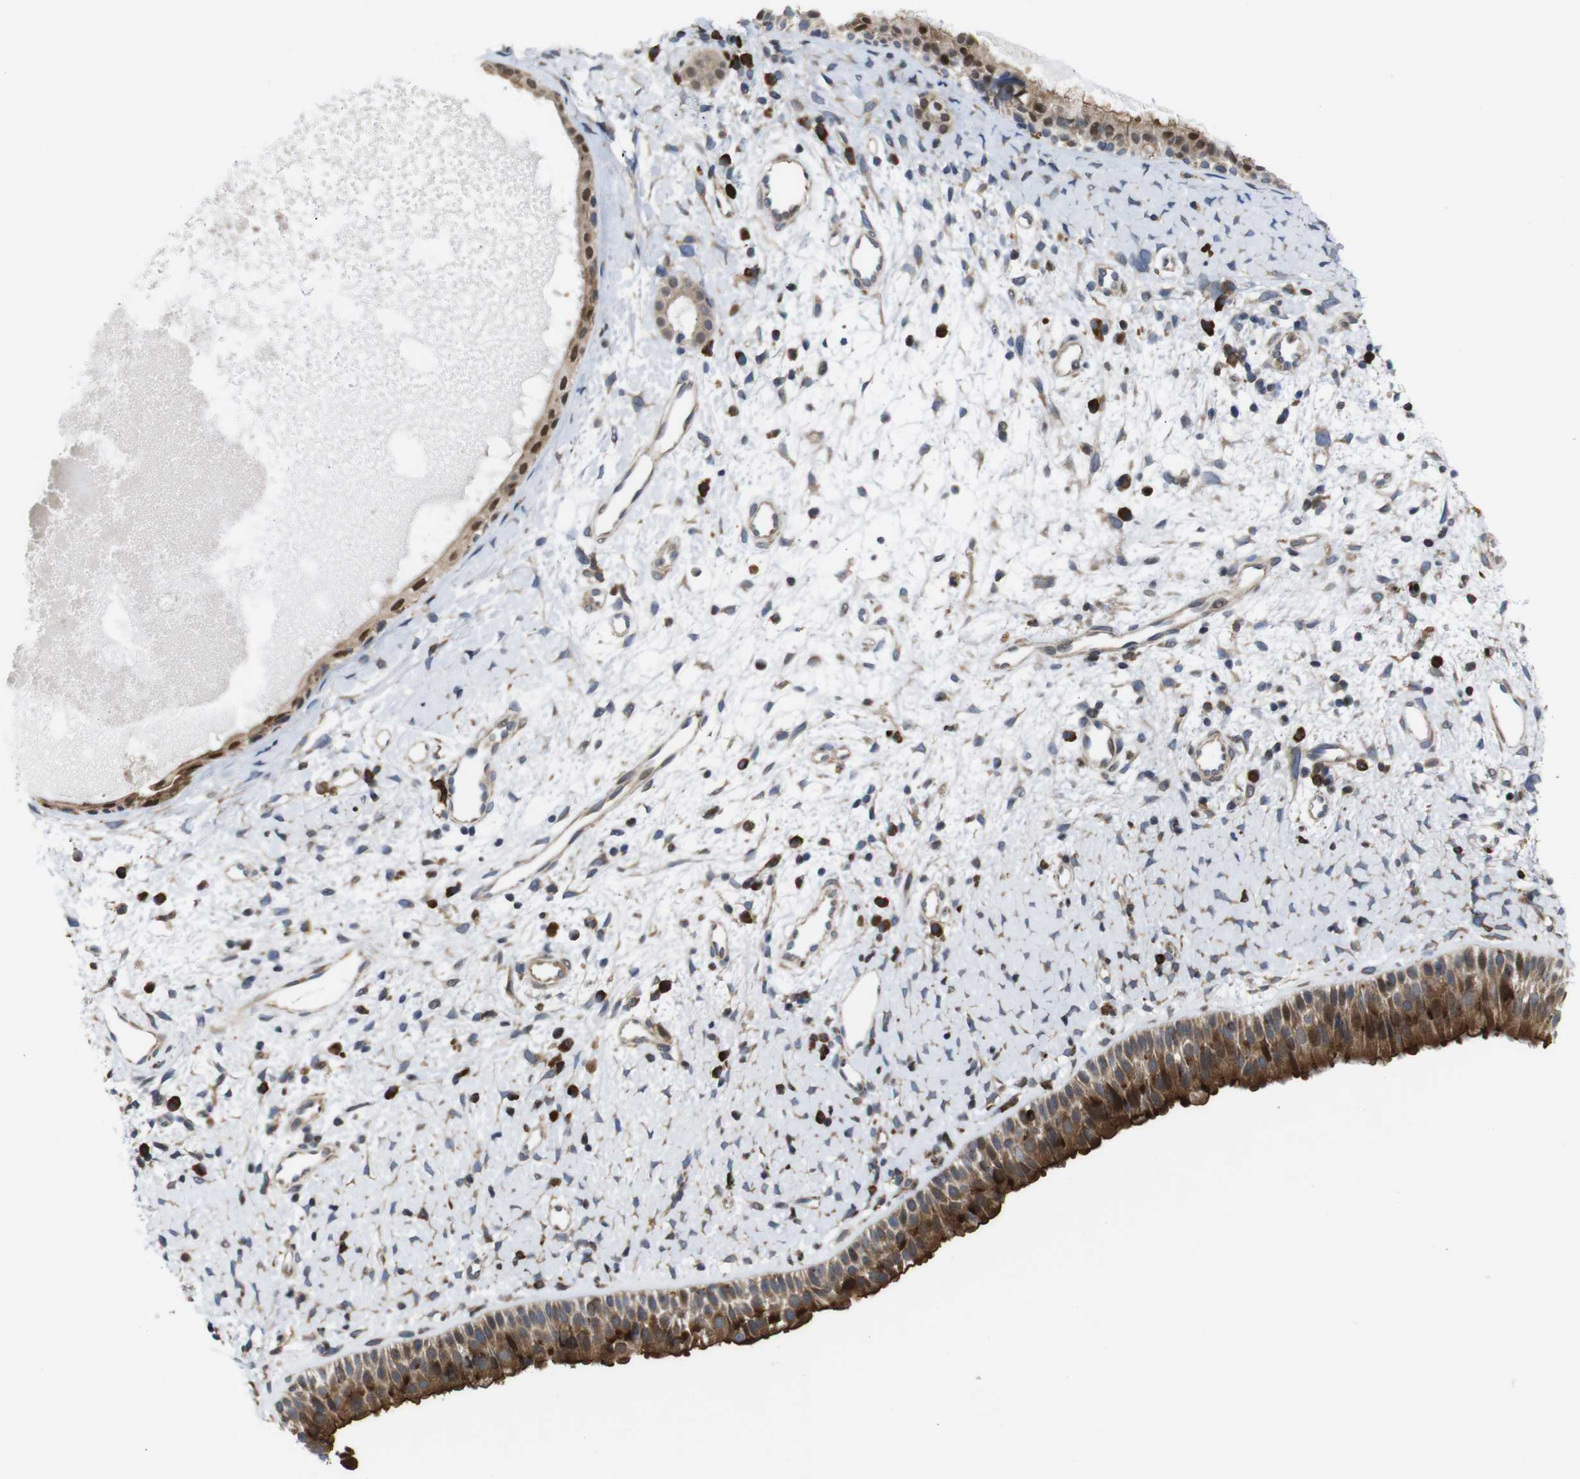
{"staining": {"intensity": "moderate", "quantity": ">75%", "location": "cytoplasmic/membranous,nuclear"}, "tissue": "nasopharynx", "cell_type": "Respiratory epithelial cells", "image_type": "normal", "snomed": [{"axis": "morphology", "description": "Normal tissue, NOS"}, {"axis": "topography", "description": "Nasopharynx"}], "caption": "Immunohistochemical staining of unremarkable human nasopharynx reveals >75% levels of moderate cytoplasmic/membranous,nuclear protein positivity in about >75% of respiratory epithelial cells. (DAB IHC, brown staining for protein, blue staining for nuclei).", "gene": "PTPN1", "patient": {"sex": "male", "age": 22}}